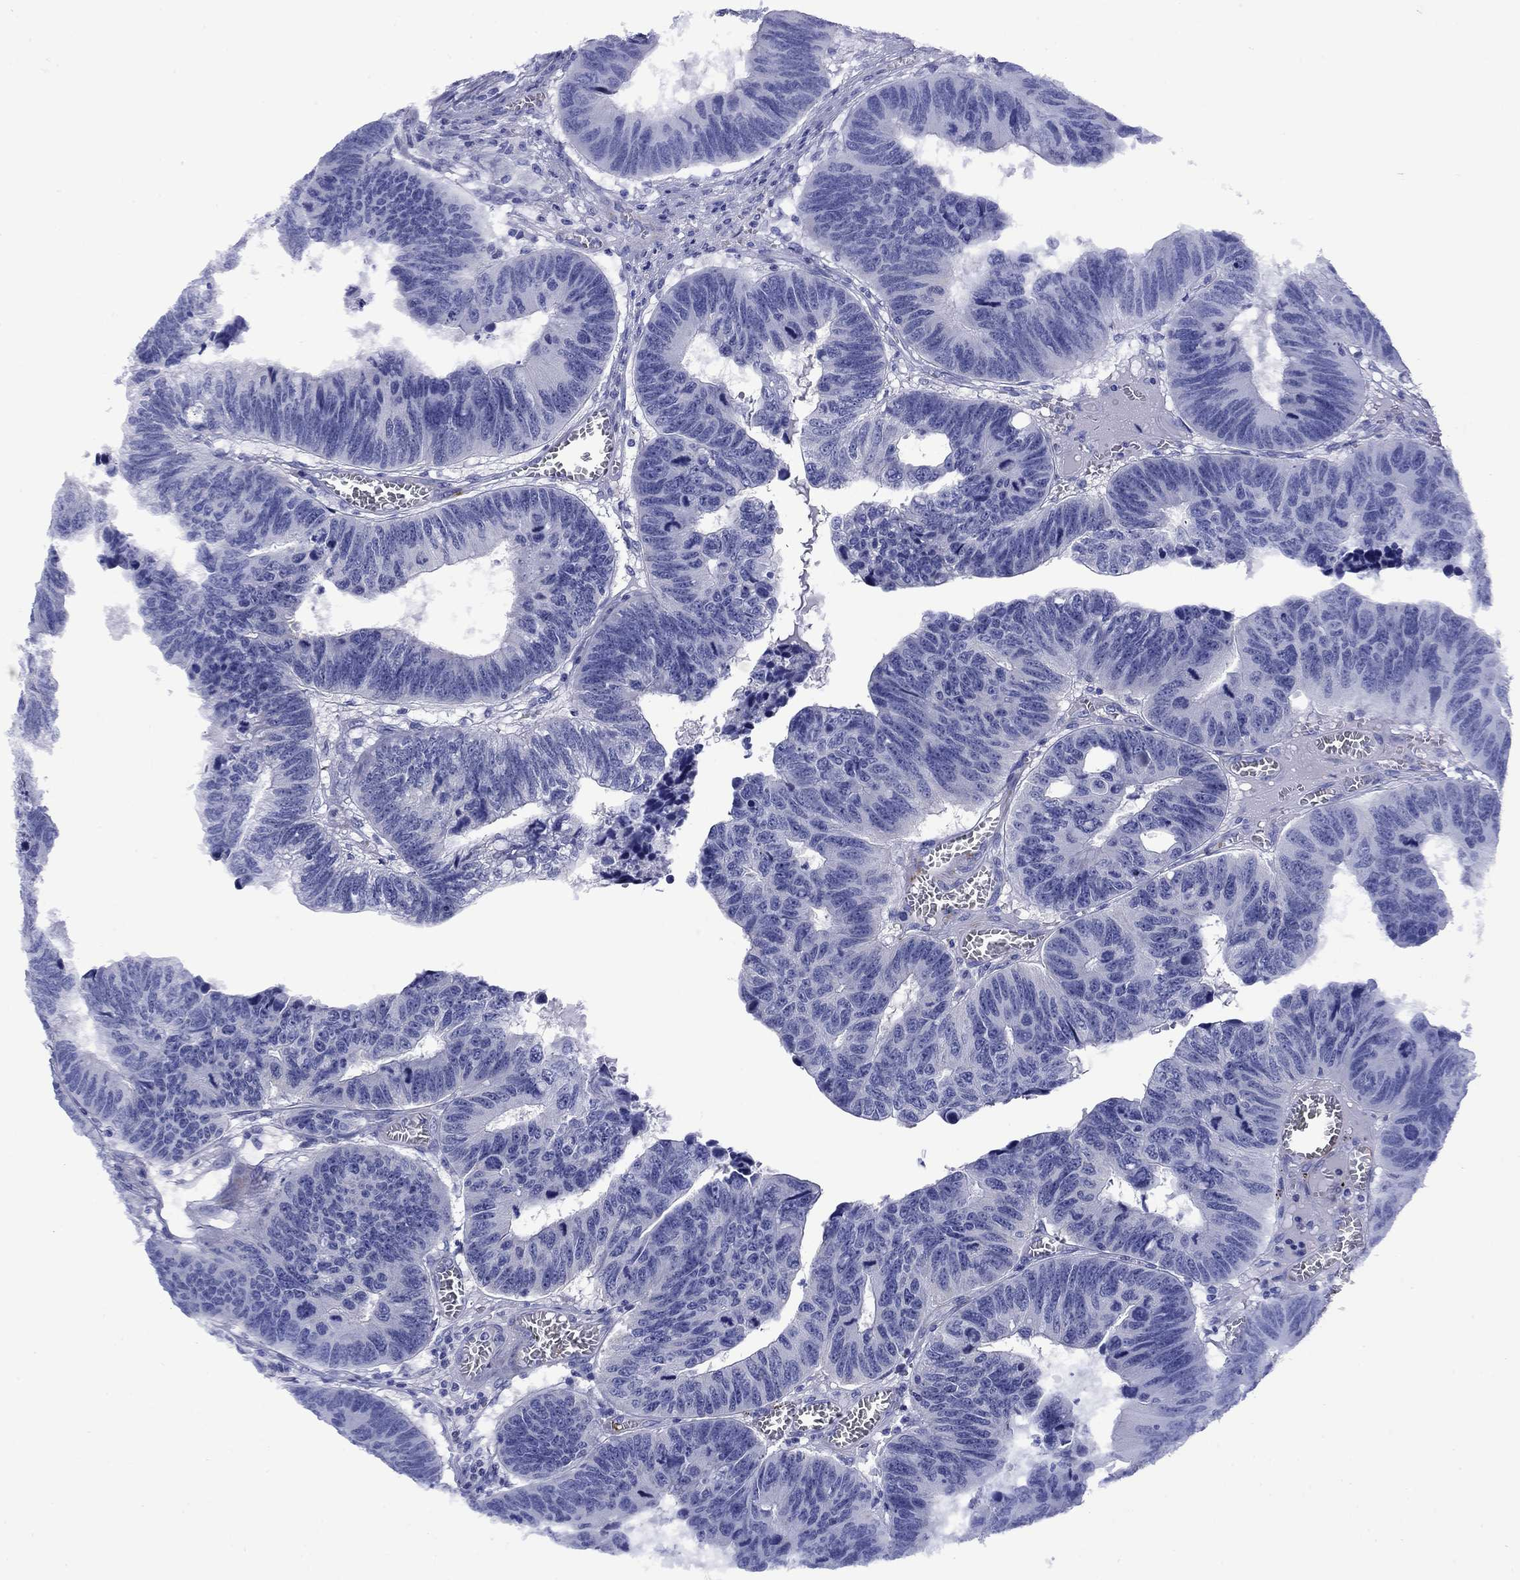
{"staining": {"intensity": "negative", "quantity": "none", "location": "none"}, "tissue": "colorectal cancer", "cell_type": "Tumor cells", "image_type": "cancer", "snomed": [{"axis": "morphology", "description": "Adenocarcinoma, NOS"}, {"axis": "topography", "description": "Appendix"}, {"axis": "topography", "description": "Colon"}, {"axis": "topography", "description": "Cecum"}, {"axis": "topography", "description": "Colon asc"}], "caption": "Adenocarcinoma (colorectal) stained for a protein using IHC shows no expression tumor cells.", "gene": "ROM1", "patient": {"sex": "female", "age": 85}}